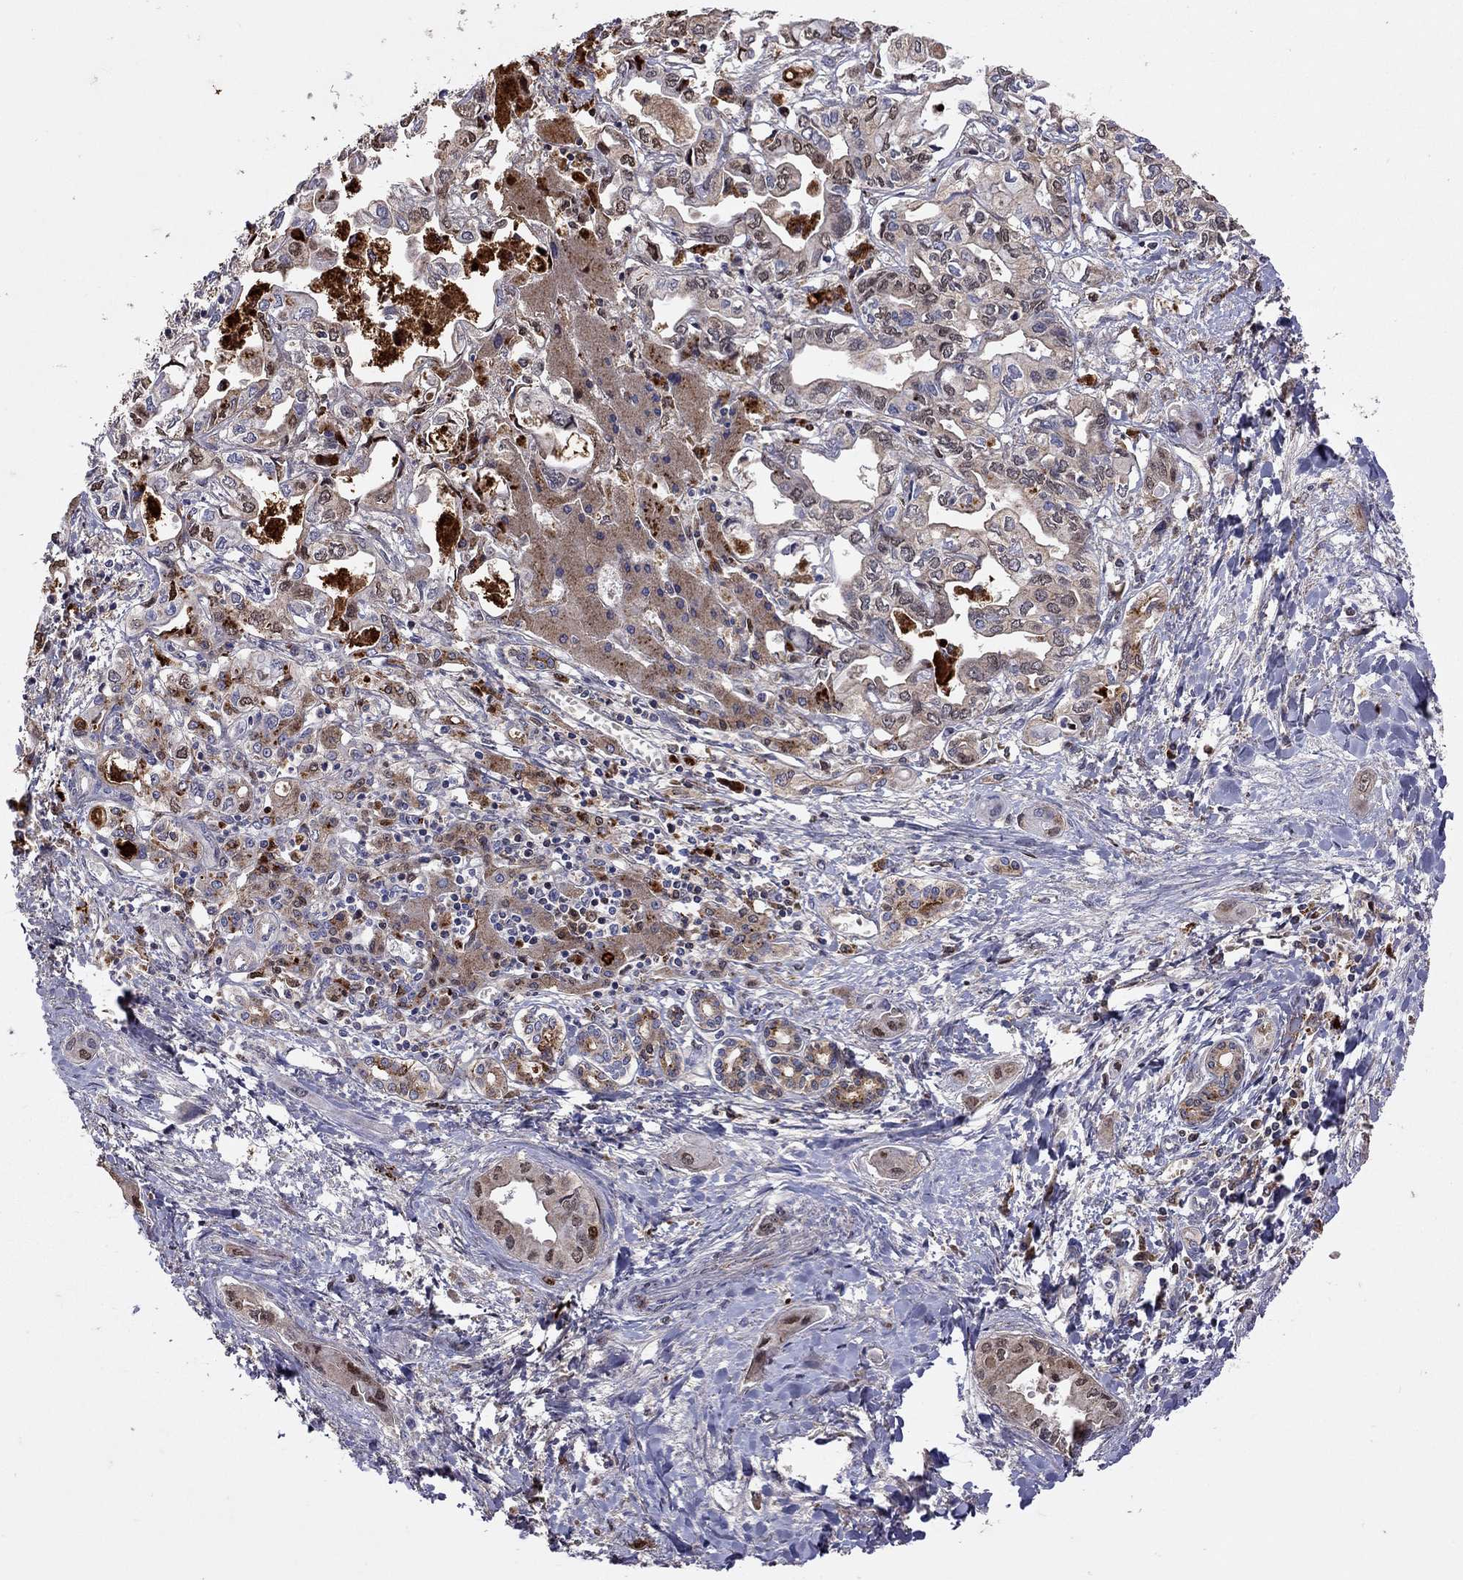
{"staining": {"intensity": "weak", "quantity": "<25%", "location": "cytoplasmic/membranous"}, "tissue": "liver cancer", "cell_type": "Tumor cells", "image_type": "cancer", "snomed": [{"axis": "morphology", "description": "Cholangiocarcinoma"}, {"axis": "topography", "description": "Liver"}], "caption": "The photomicrograph reveals no significant expression in tumor cells of liver cancer (cholangiocarcinoma).", "gene": "SERPINA3", "patient": {"sex": "female", "age": 64}}